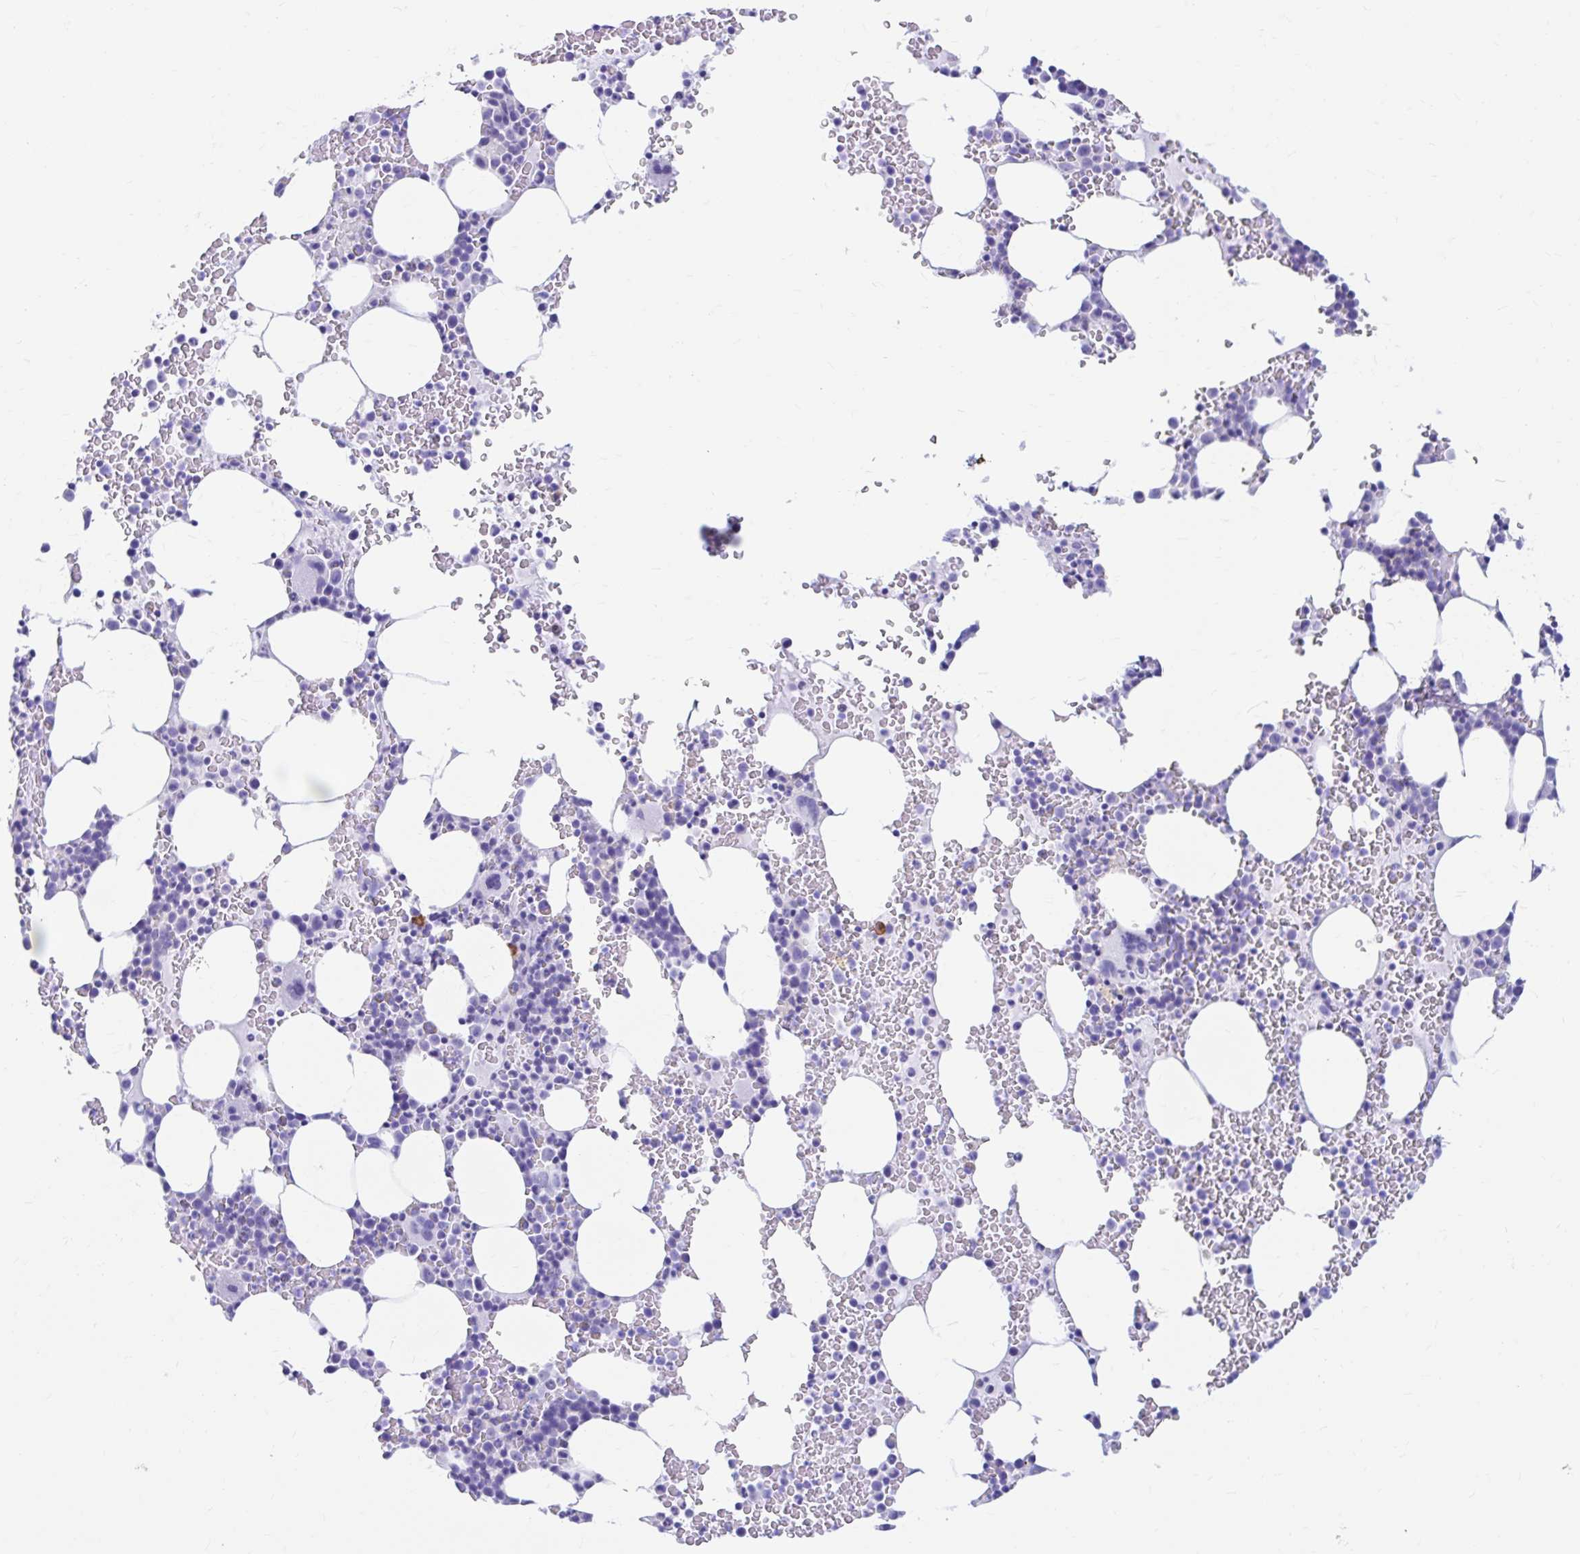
{"staining": {"intensity": "moderate", "quantity": "<25%", "location": "cytoplasmic/membranous"}, "tissue": "bone marrow", "cell_type": "Hematopoietic cells", "image_type": "normal", "snomed": [{"axis": "morphology", "description": "Normal tissue, NOS"}, {"axis": "topography", "description": "Bone marrow"}], "caption": "Bone marrow was stained to show a protein in brown. There is low levels of moderate cytoplasmic/membranous staining in about <25% of hematopoietic cells. Using DAB (3,3'-diaminobenzidine) (brown) and hematoxylin (blue) stains, captured at high magnification using brightfield microscopy.", "gene": "NSG2", "patient": {"sex": "female", "age": 62}}